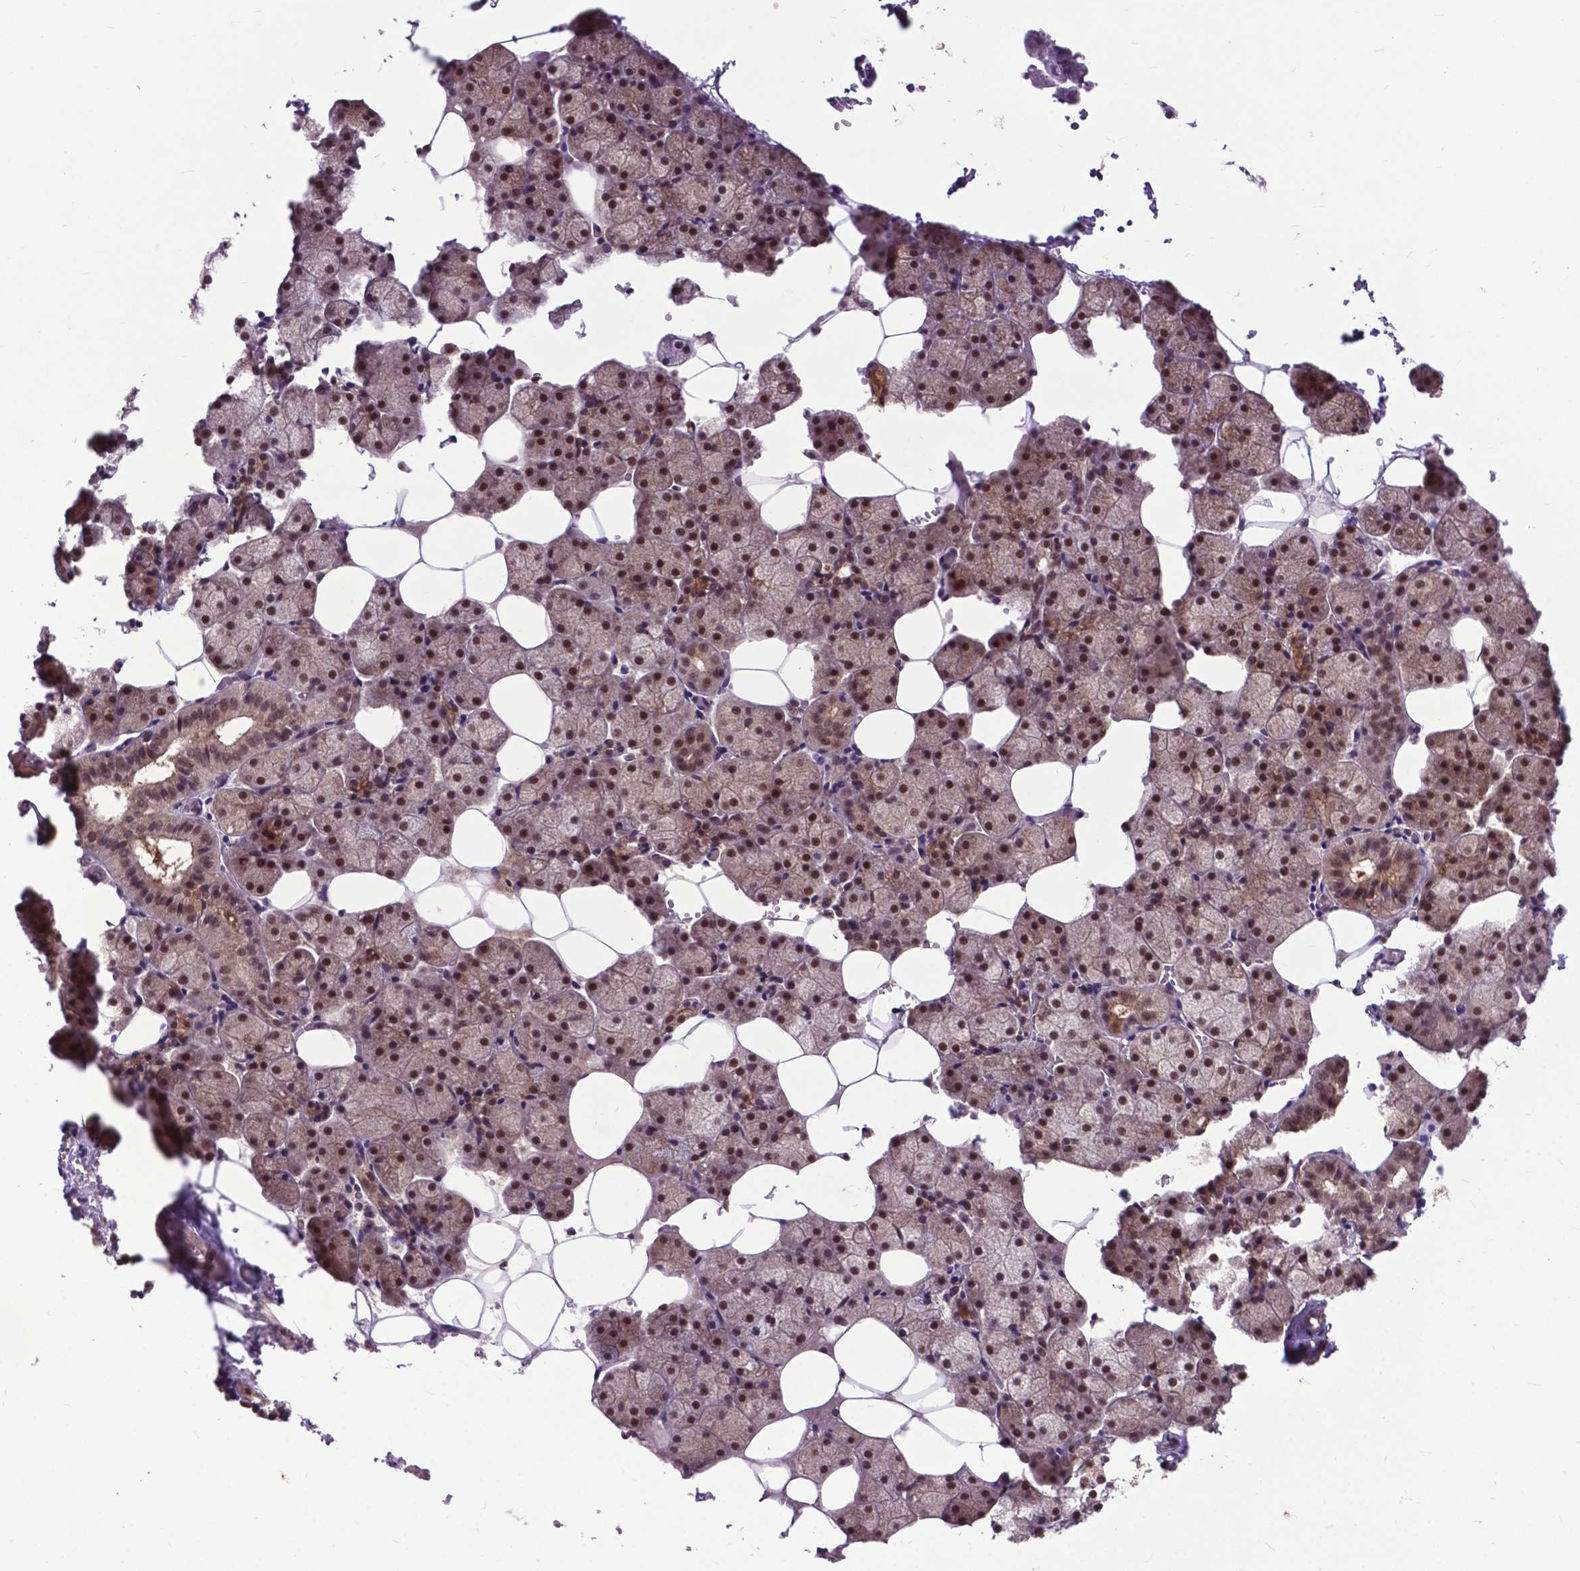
{"staining": {"intensity": "strong", "quantity": "25%-75%", "location": "nuclear"}, "tissue": "salivary gland", "cell_type": "Glandular cells", "image_type": "normal", "snomed": [{"axis": "morphology", "description": "Normal tissue, NOS"}, {"axis": "topography", "description": "Salivary gland"}], "caption": "Immunohistochemical staining of benign human salivary gland displays strong nuclear protein staining in about 25%-75% of glandular cells.", "gene": "FAF1", "patient": {"sex": "male", "age": 38}}